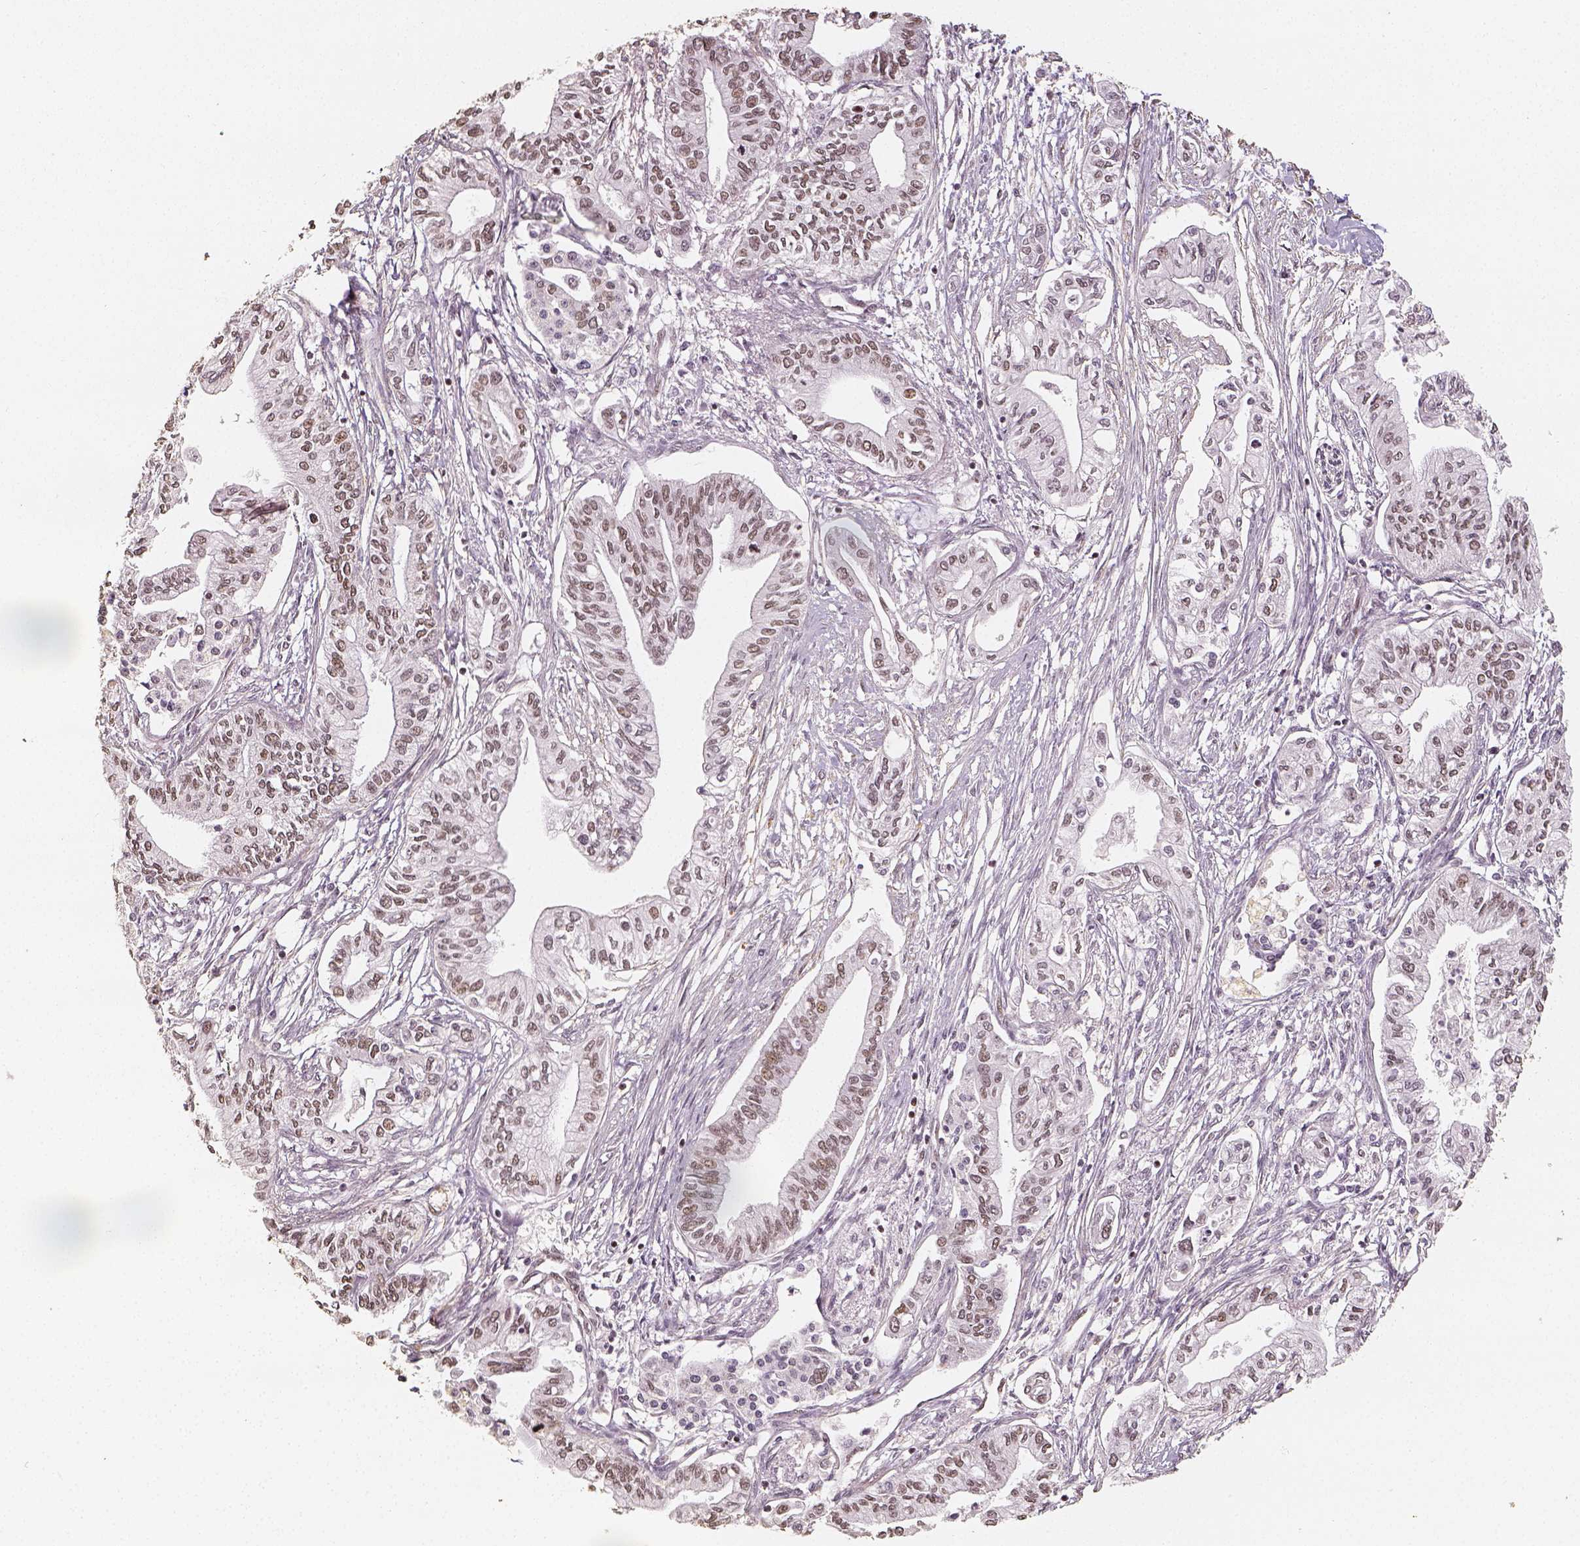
{"staining": {"intensity": "weak", "quantity": ">75%", "location": "nuclear"}, "tissue": "pancreatic cancer", "cell_type": "Tumor cells", "image_type": "cancer", "snomed": [{"axis": "morphology", "description": "Adenocarcinoma, NOS"}, {"axis": "topography", "description": "Pancreas"}], "caption": "An image of adenocarcinoma (pancreatic) stained for a protein shows weak nuclear brown staining in tumor cells.", "gene": "HDAC1", "patient": {"sex": "male", "age": 60}}